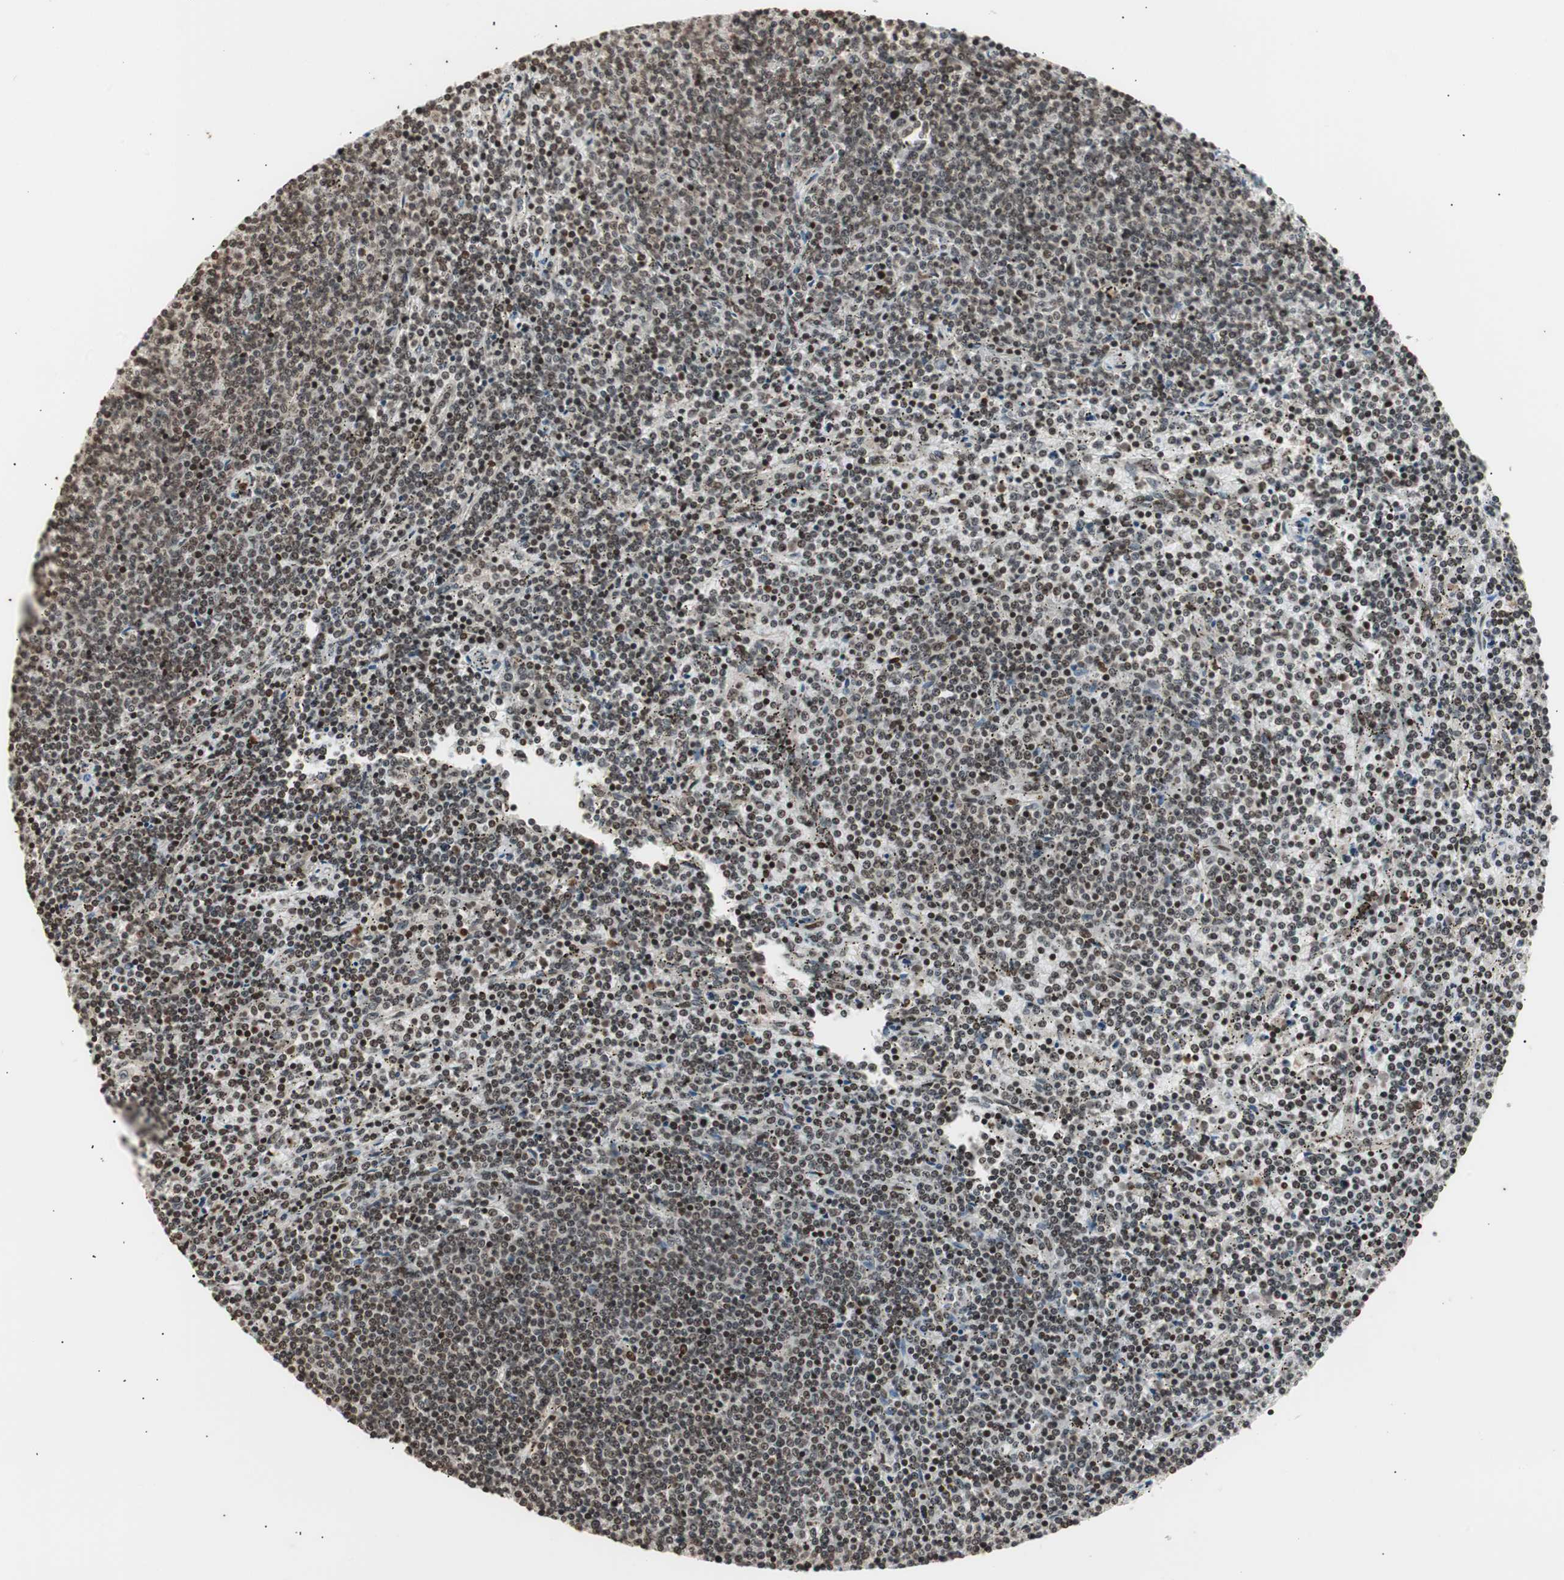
{"staining": {"intensity": "moderate", "quantity": "25%-75%", "location": "nuclear"}, "tissue": "lymphoma", "cell_type": "Tumor cells", "image_type": "cancer", "snomed": [{"axis": "morphology", "description": "Malignant lymphoma, non-Hodgkin's type, Low grade"}, {"axis": "topography", "description": "Spleen"}], "caption": "Human malignant lymphoma, non-Hodgkin's type (low-grade) stained with a brown dye demonstrates moderate nuclear positive positivity in approximately 25%-75% of tumor cells.", "gene": "ZFC3H1", "patient": {"sex": "female", "age": 50}}